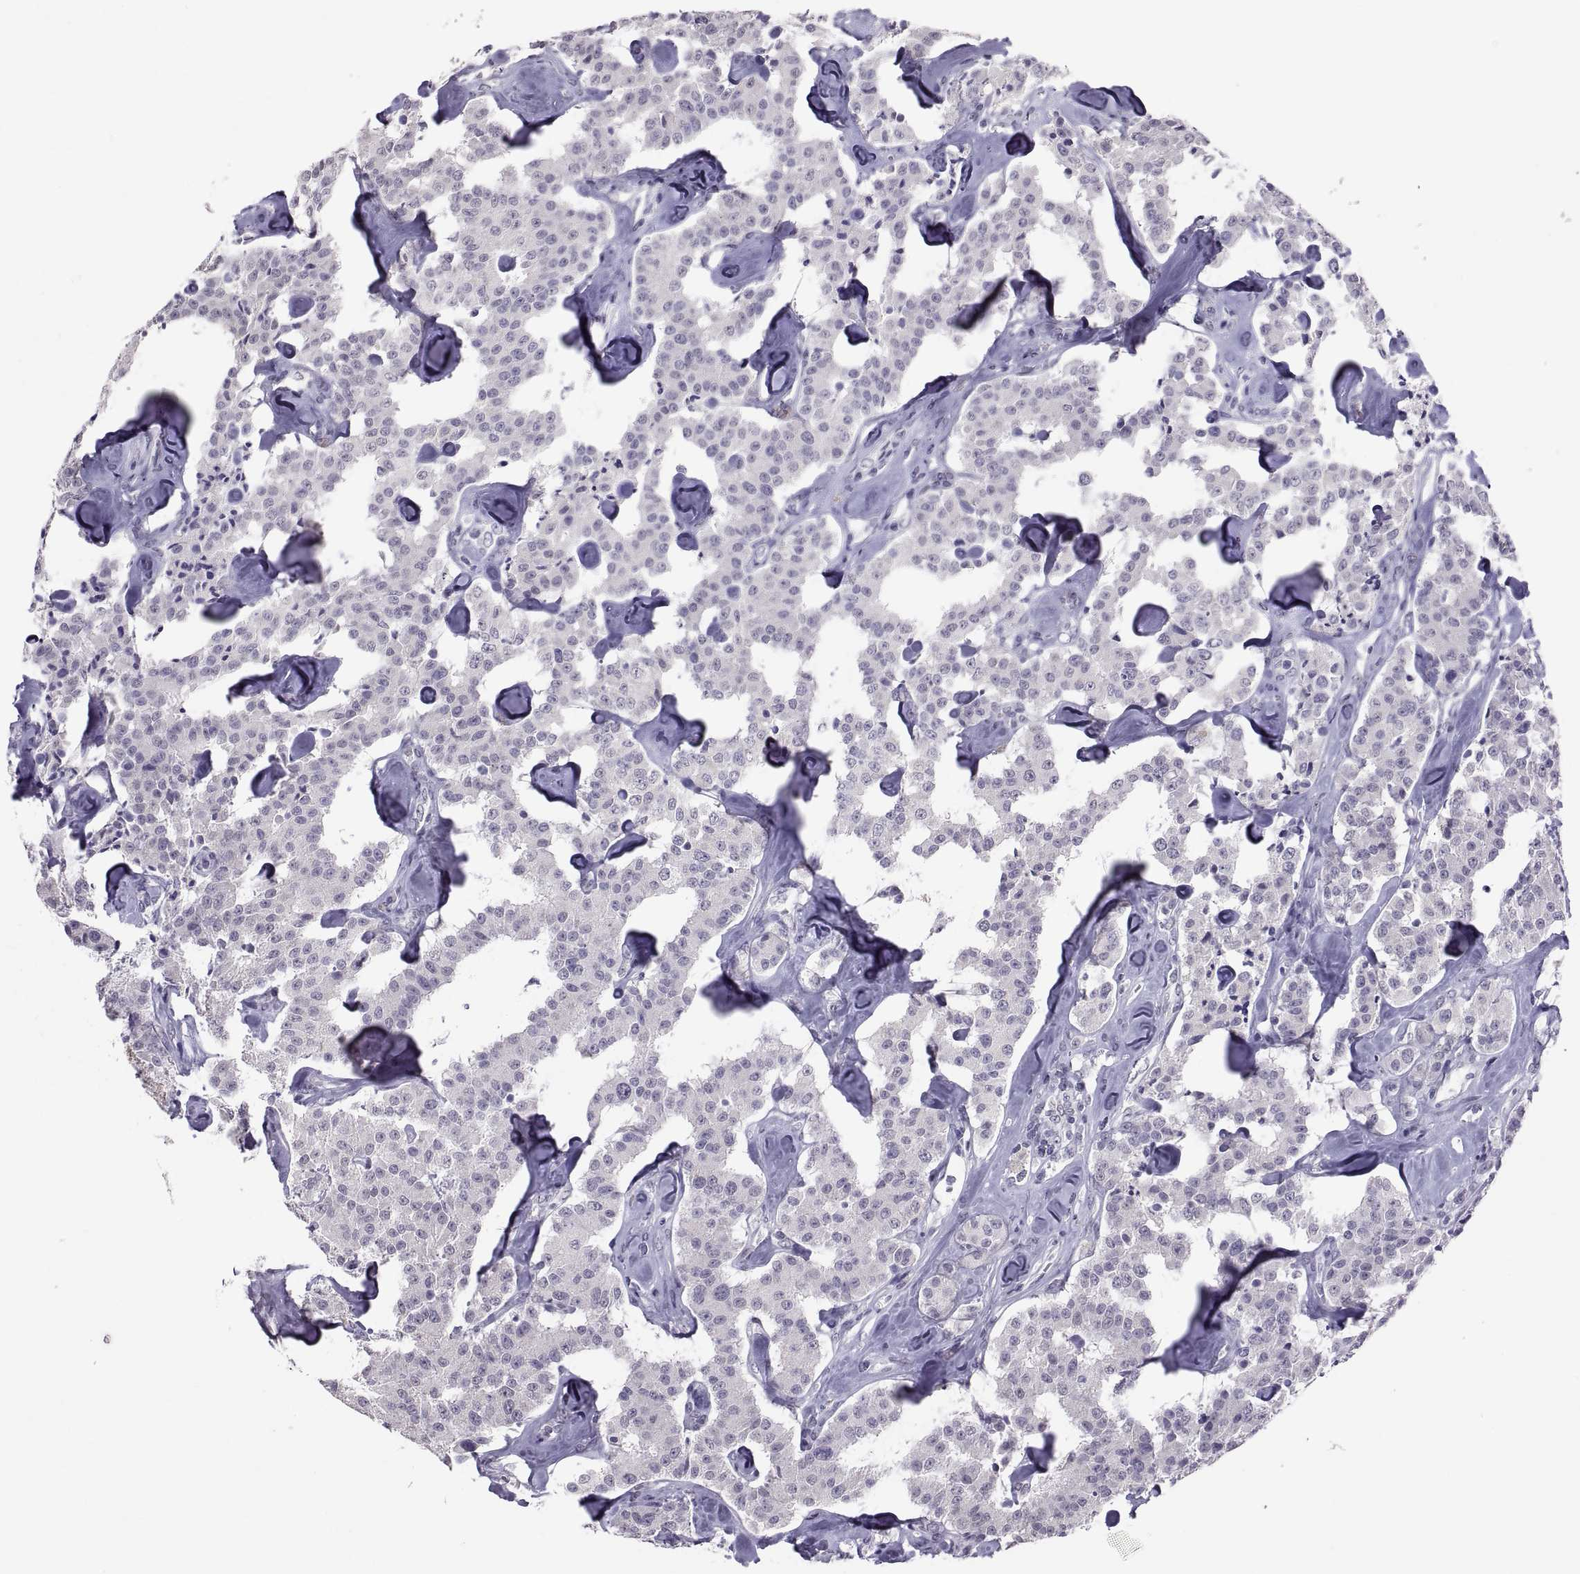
{"staining": {"intensity": "negative", "quantity": "none", "location": "none"}, "tissue": "carcinoid", "cell_type": "Tumor cells", "image_type": "cancer", "snomed": [{"axis": "morphology", "description": "Carcinoid, malignant, NOS"}, {"axis": "topography", "description": "Pancreas"}], "caption": "Immunohistochemical staining of carcinoid reveals no significant positivity in tumor cells.", "gene": "KRT77", "patient": {"sex": "male", "age": 41}}